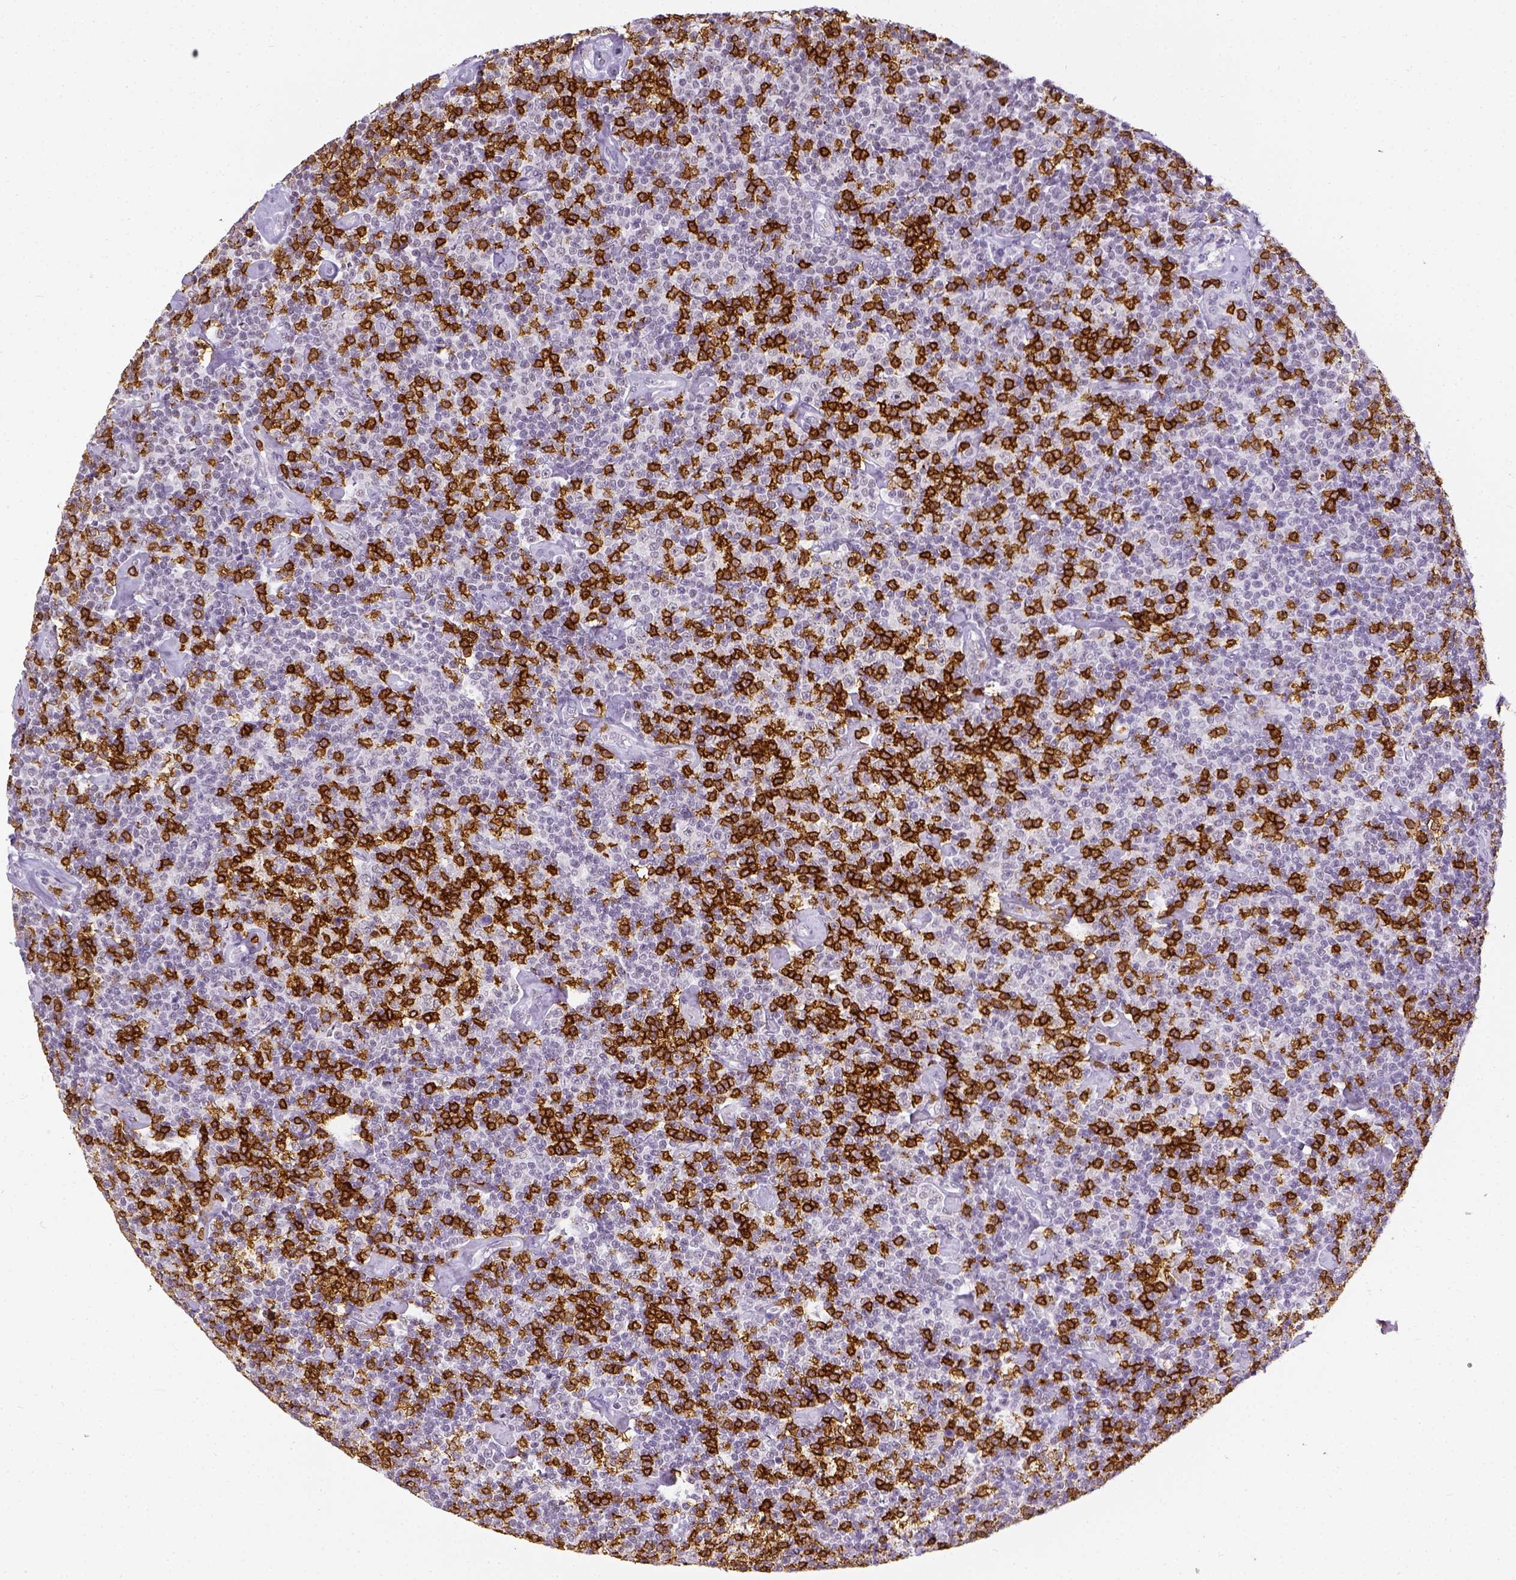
{"staining": {"intensity": "negative", "quantity": "none", "location": "none"}, "tissue": "lymphoma", "cell_type": "Tumor cells", "image_type": "cancer", "snomed": [{"axis": "morphology", "description": "Malignant lymphoma, non-Hodgkin's type, Low grade"}, {"axis": "topography", "description": "Lymph node"}], "caption": "Immunohistochemistry (IHC) of lymphoma displays no staining in tumor cells.", "gene": "CD3E", "patient": {"sex": "male", "age": 81}}